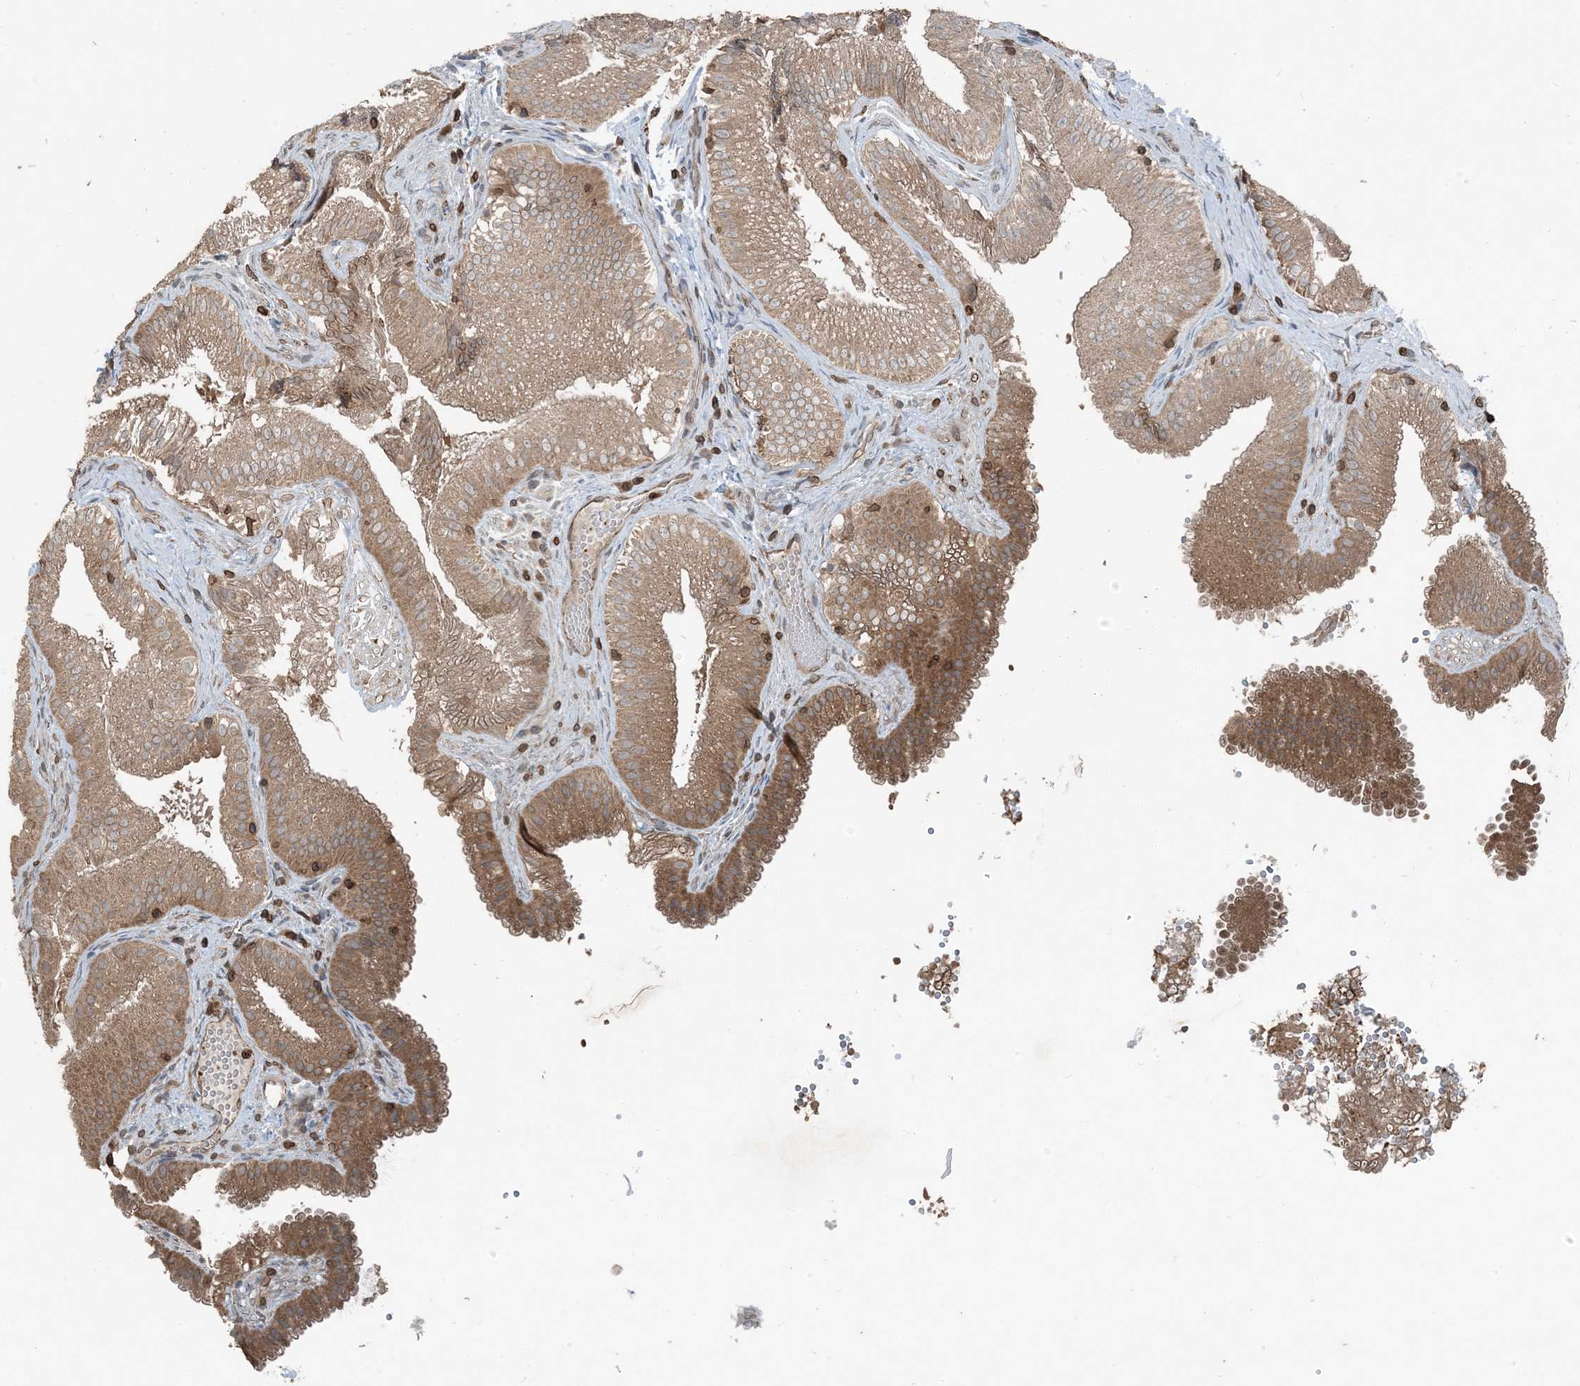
{"staining": {"intensity": "moderate", "quantity": ">75%", "location": "cytoplasmic/membranous"}, "tissue": "gallbladder", "cell_type": "Glandular cells", "image_type": "normal", "snomed": [{"axis": "morphology", "description": "Normal tissue, NOS"}, {"axis": "topography", "description": "Gallbladder"}], "caption": "Immunohistochemical staining of benign human gallbladder exhibits medium levels of moderate cytoplasmic/membranous expression in about >75% of glandular cells.", "gene": "ZFAND2B", "patient": {"sex": "female", "age": 30}}